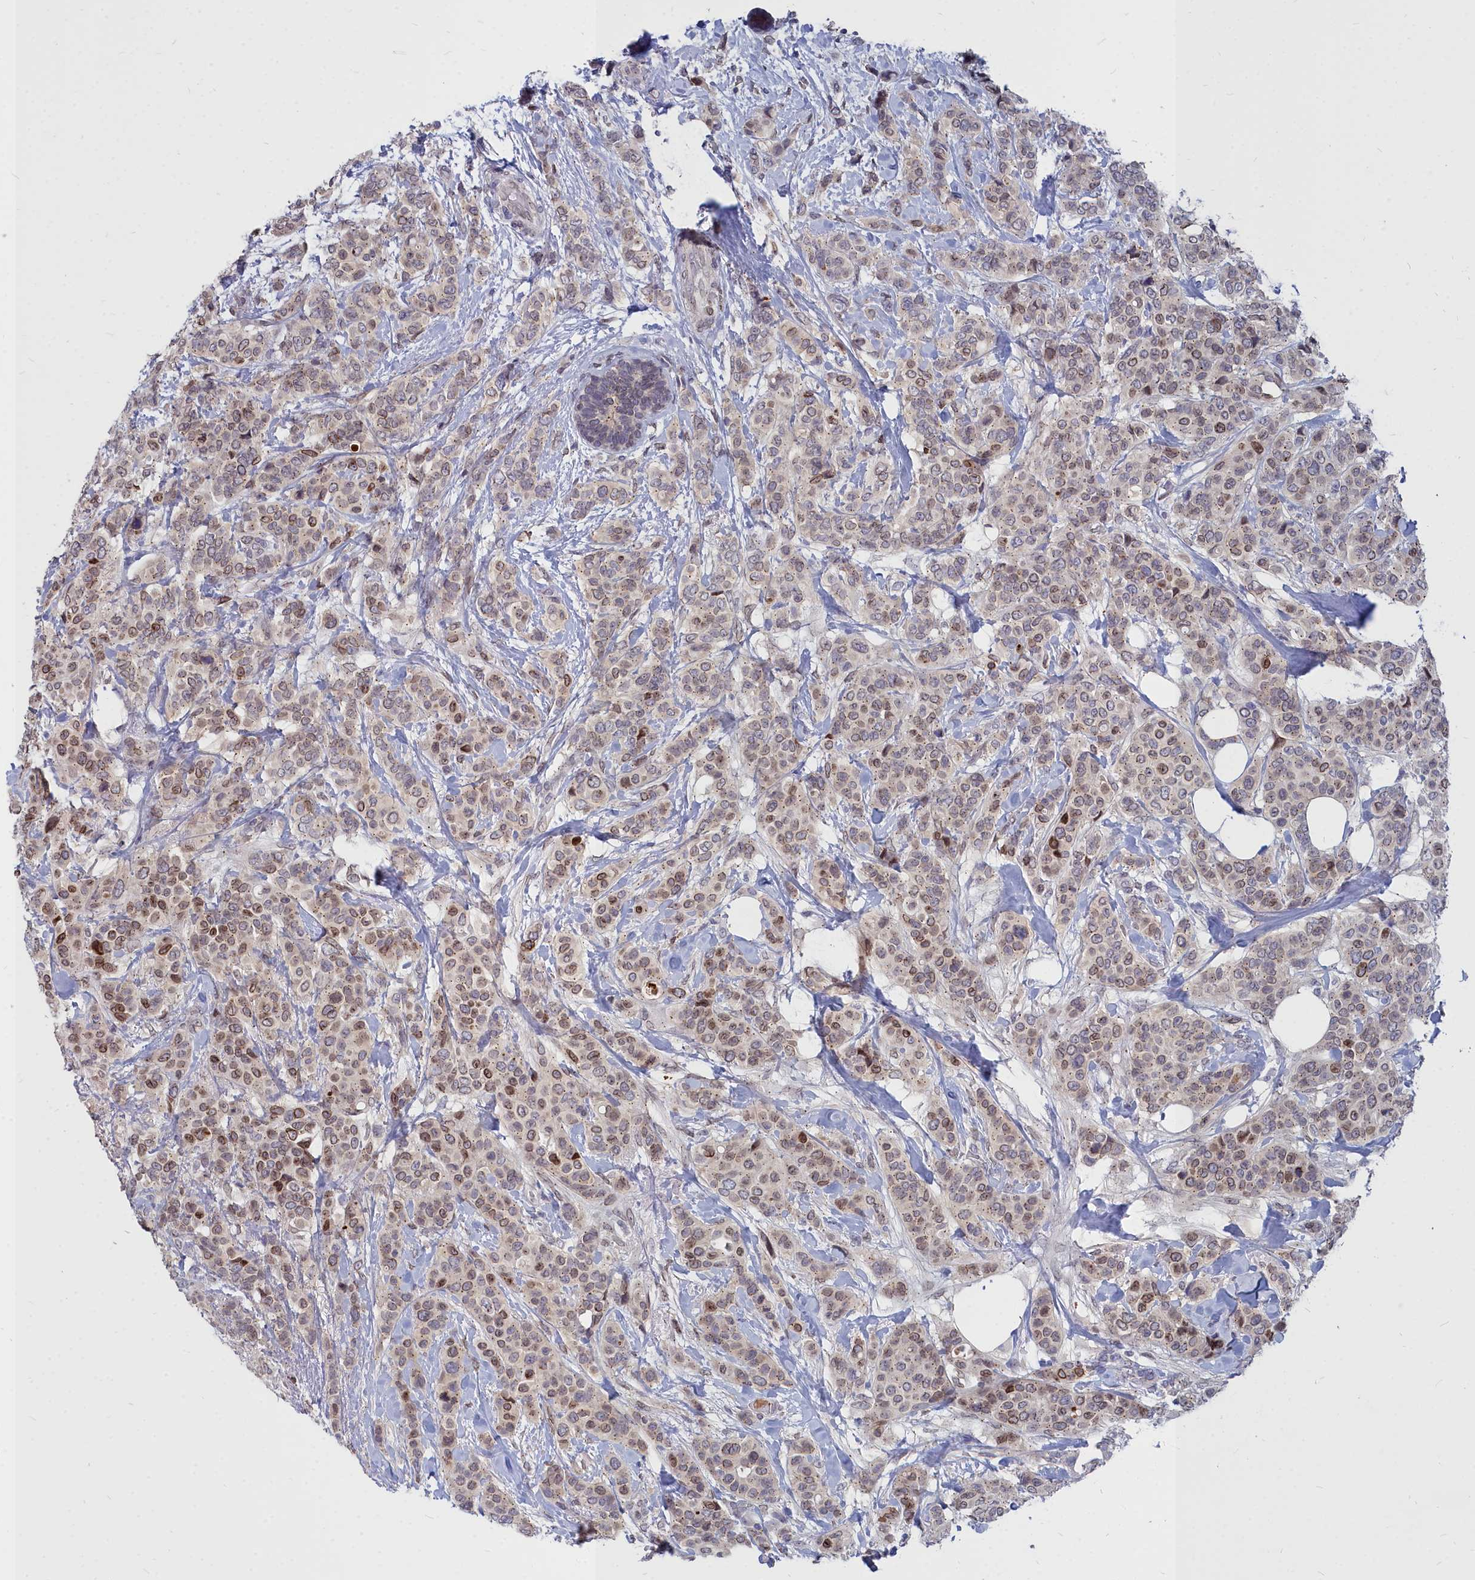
{"staining": {"intensity": "moderate", "quantity": "25%-75%", "location": "cytoplasmic/membranous,nuclear"}, "tissue": "breast cancer", "cell_type": "Tumor cells", "image_type": "cancer", "snomed": [{"axis": "morphology", "description": "Lobular carcinoma"}, {"axis": "topography", "description": "Breast"}], "caption": "Breast cancer (lobular carcinoma) stained for a protein reveals moderate cytoplasmic/membranous and nuclear positivity in tumor cells.", "gene": "NOXA1", "patient": {"sex": "female", "age": 51}}